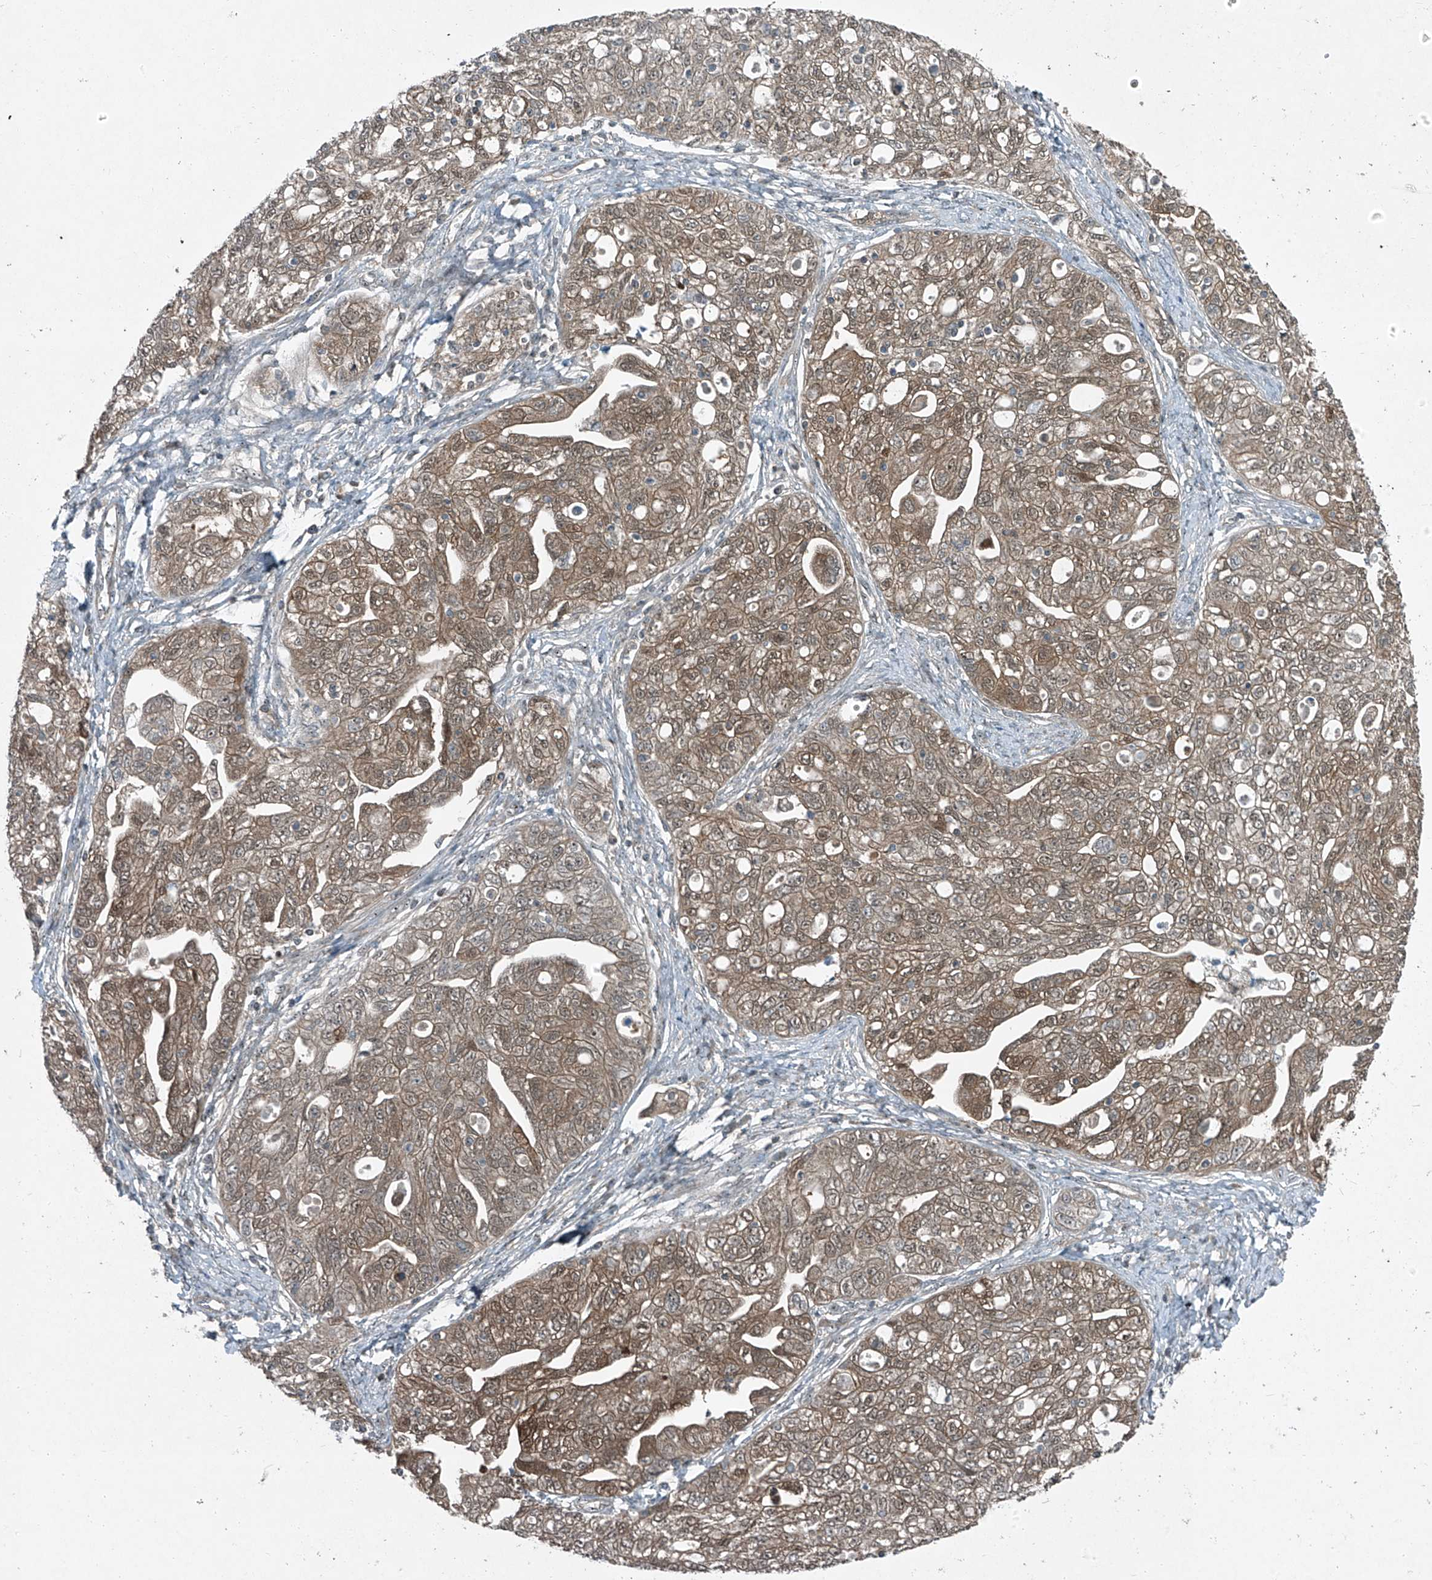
{"staining": {"intensity": "weak", "quantity": ">75%", "location": "cytoplasmic/membranous,nuclear"}, "tissue": "ovarian cancer", "cell_type": "Tumor cells", "image_type": "cancer", "snomed": [{"axis": "morphology", "description": "Carcinoma, NOS"}, {"axis": "morphology", "description": "Cystadenocarcinoma, serous, NOS"}, {"axis": "topography", "description": "Ovary"}], "caption": "Ovarian cancer stained with a protein marker shows weak staining in tumor cells.", "gene": "PPCS", "patient": {"sex": "female", "age": 69}}